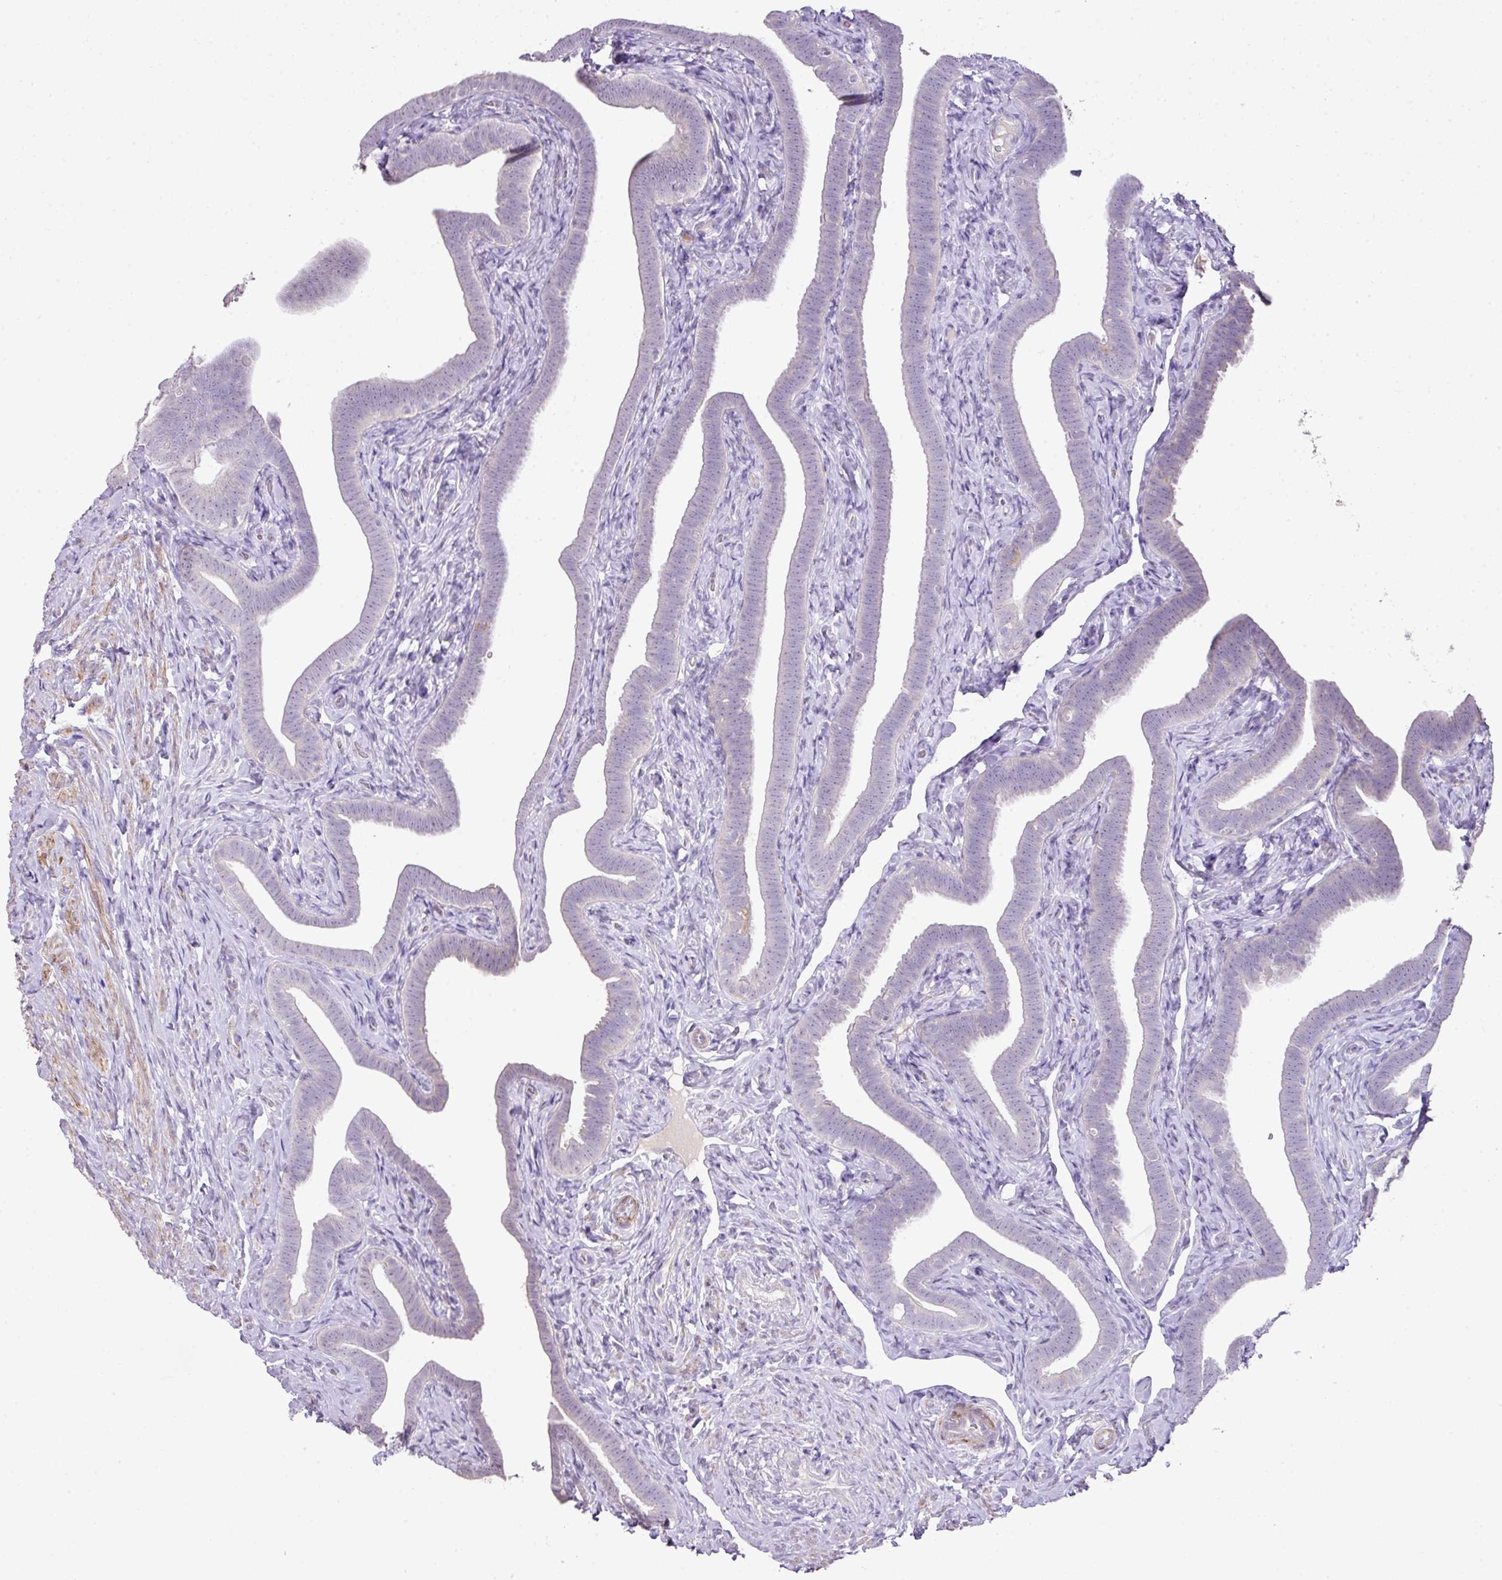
{"staining": {"intensity": "negative", "quantity": "none", "location": "none"}, "tissue": "fallopian tube", "cell_type": "Glandular cells", "image_type": "normal", "snomed": [{"axis": "morphology", "description": "Normal tissue, NOS"}, {"axis": "topography", "description": "Fallopian tube"}], "caption": "There is no significant staining in glandular cells of fallopian tube. (Immunohistochemistry, brightfield microscopy, high magnification).", "gene": "DIP2A", "patient": {"sex": "female", "age": 69}}